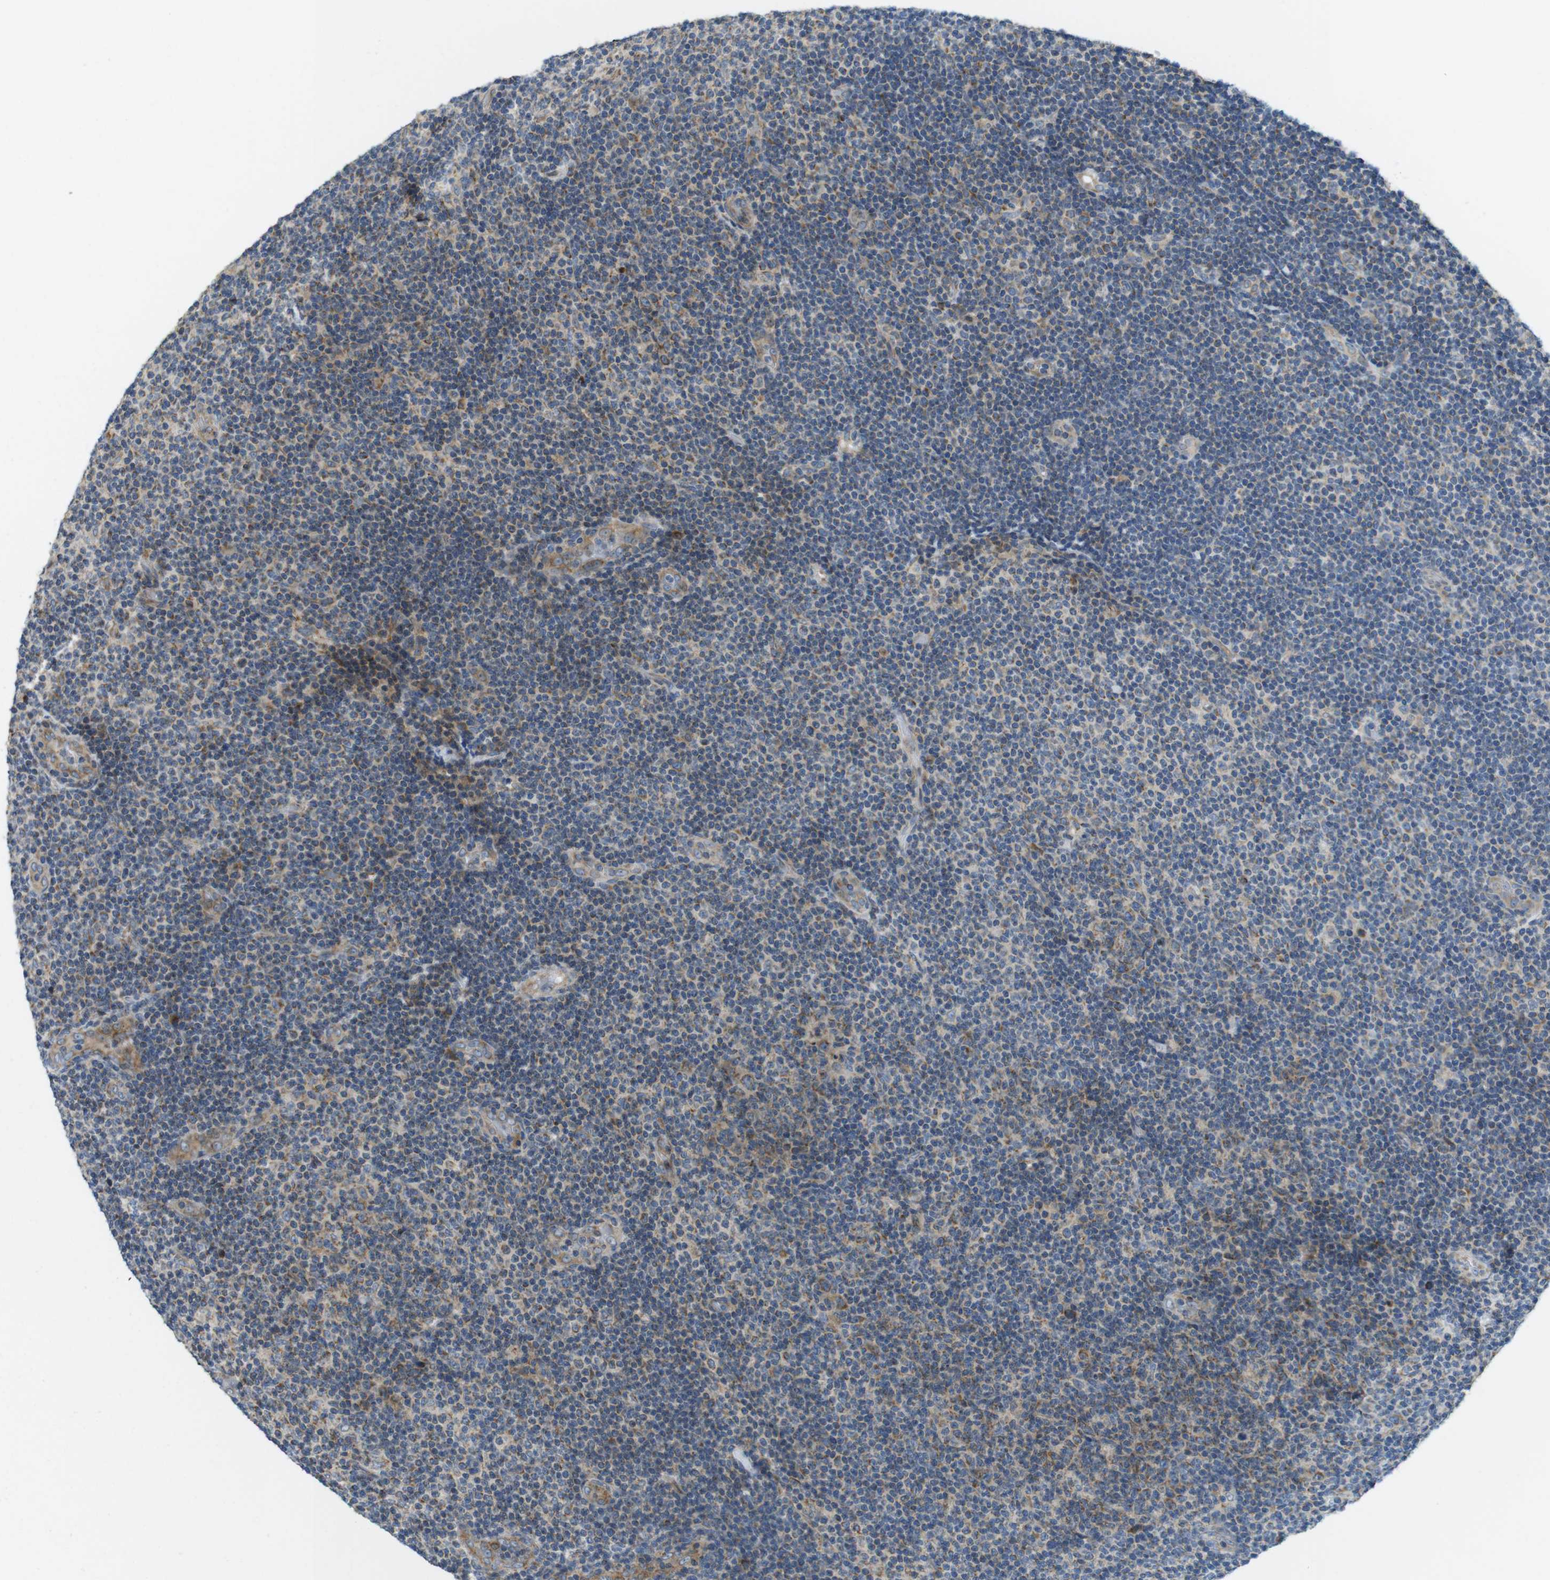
{"staining": {"intensity": "weak", "quantity": "<25%", "location": "cytoplasmic/membranous"}, "tissue": "lymphoma", "cell_type": "Tumor cells", "image_type": "cancer", "snomed": [{"axis": "morphology", "description": "Malignant lymphoma, non-Hodgkin's type, Low grade"}, {"axis": "topography", "description": "Lymph node"}], "caption": "Immunohistochemical staining of human lymphoma shows no significant staining in tumor cells. The staining is performed using DAB (3,3'-diaminobenzidine) brown chromogen with nuclei counter-stained in using hematoxylin.", "gene": "MARCHF1", "patient": {"sex": "male", "age": 83}}